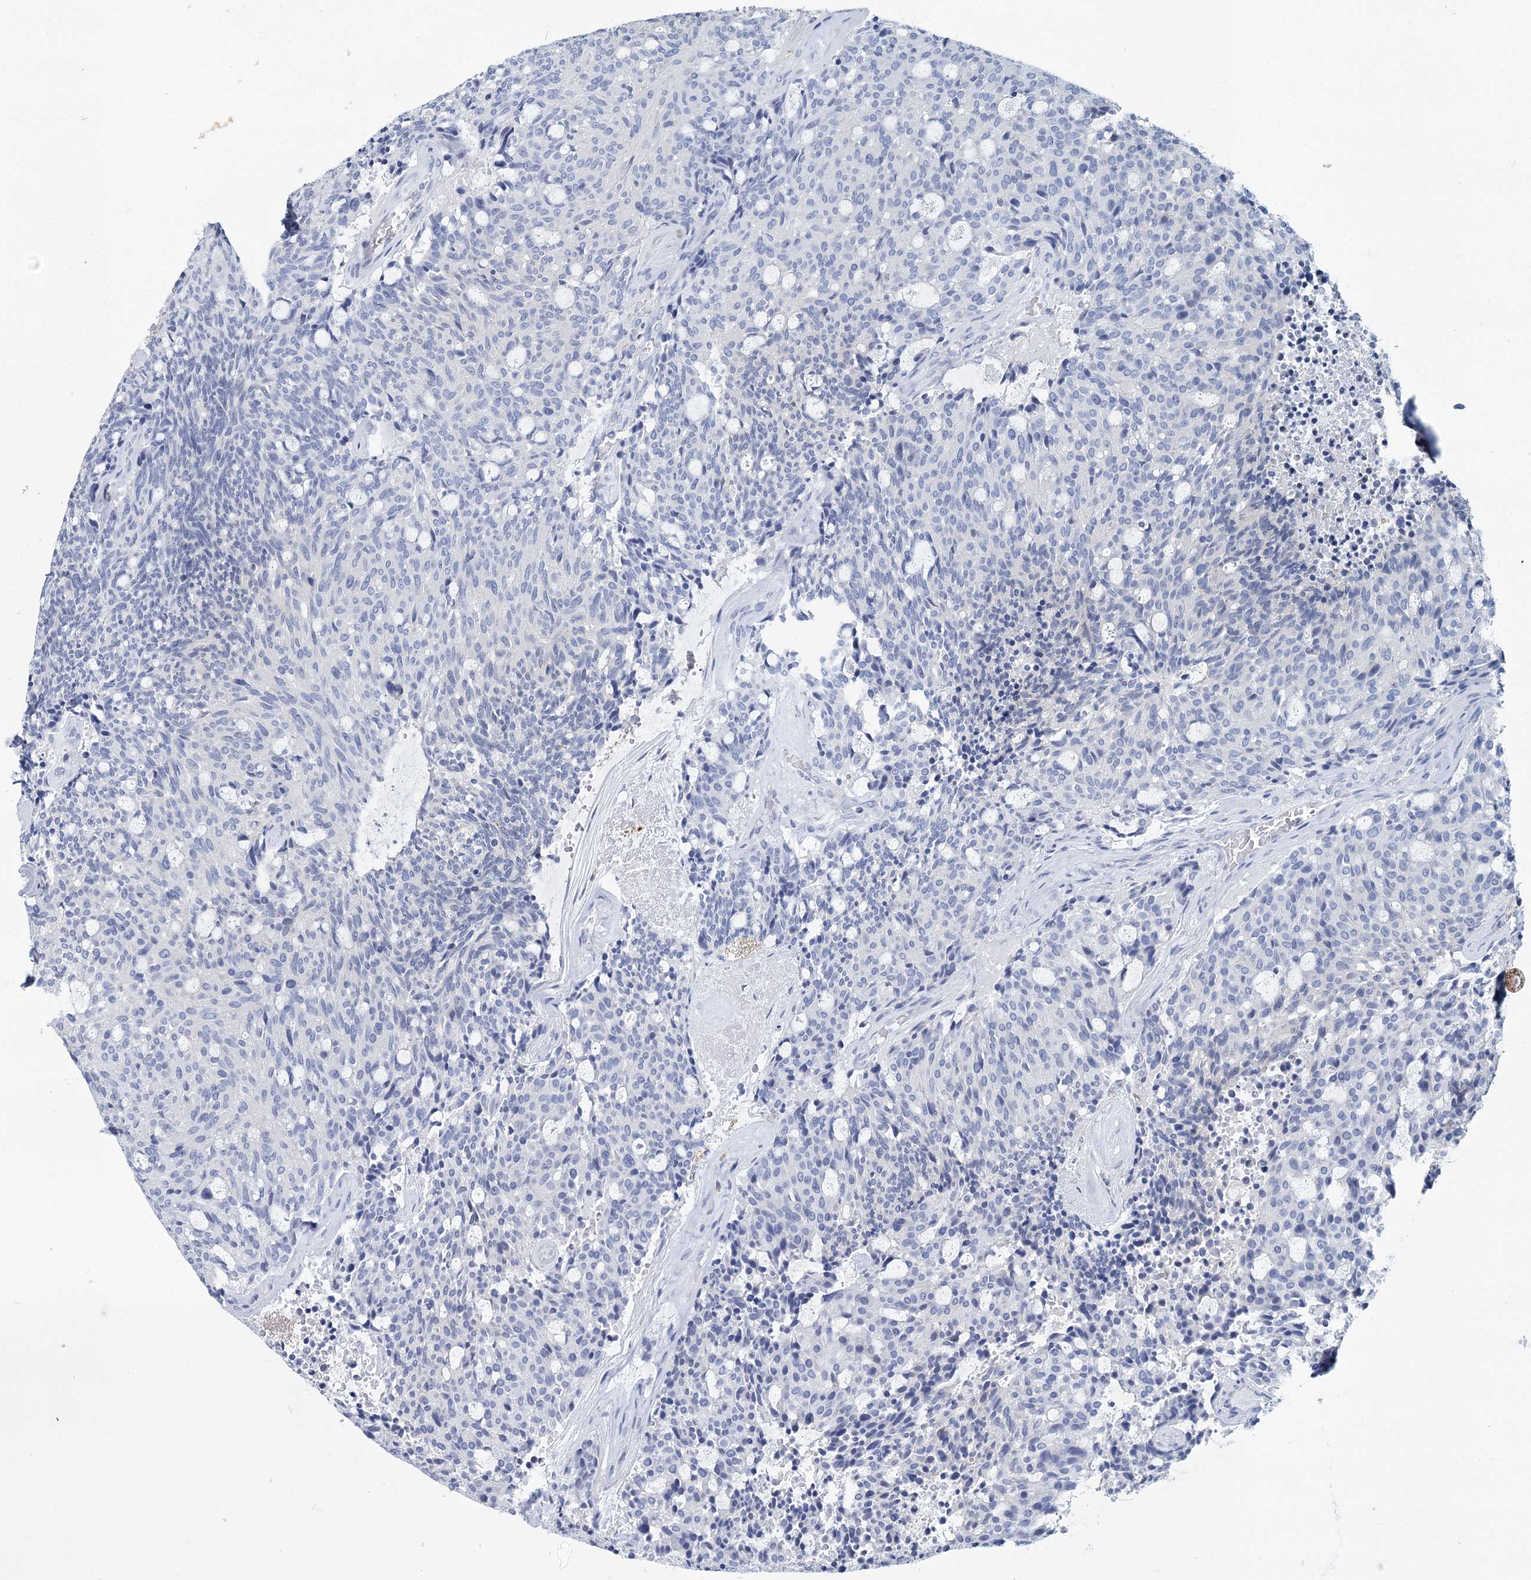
{"staining": {"intensity": "negative", "quantity": "none", "location": "none"}, "tissue": "carcinoid", "cell_type": "Tumor cells", "image_type": "cancer", "snomed": [{"axis": "morphology", "description": "Carcinoid, malignant, NOS"}, {"axis": "topography", "description": "Pancreas"}], "caption": "A high-resolution image shows immunohistochemistry staining of carcinoid, which exhibits no significant expression in tumor cells.", "gene": "METTL7B", "patient": {"sex": "female", "age": 54}}